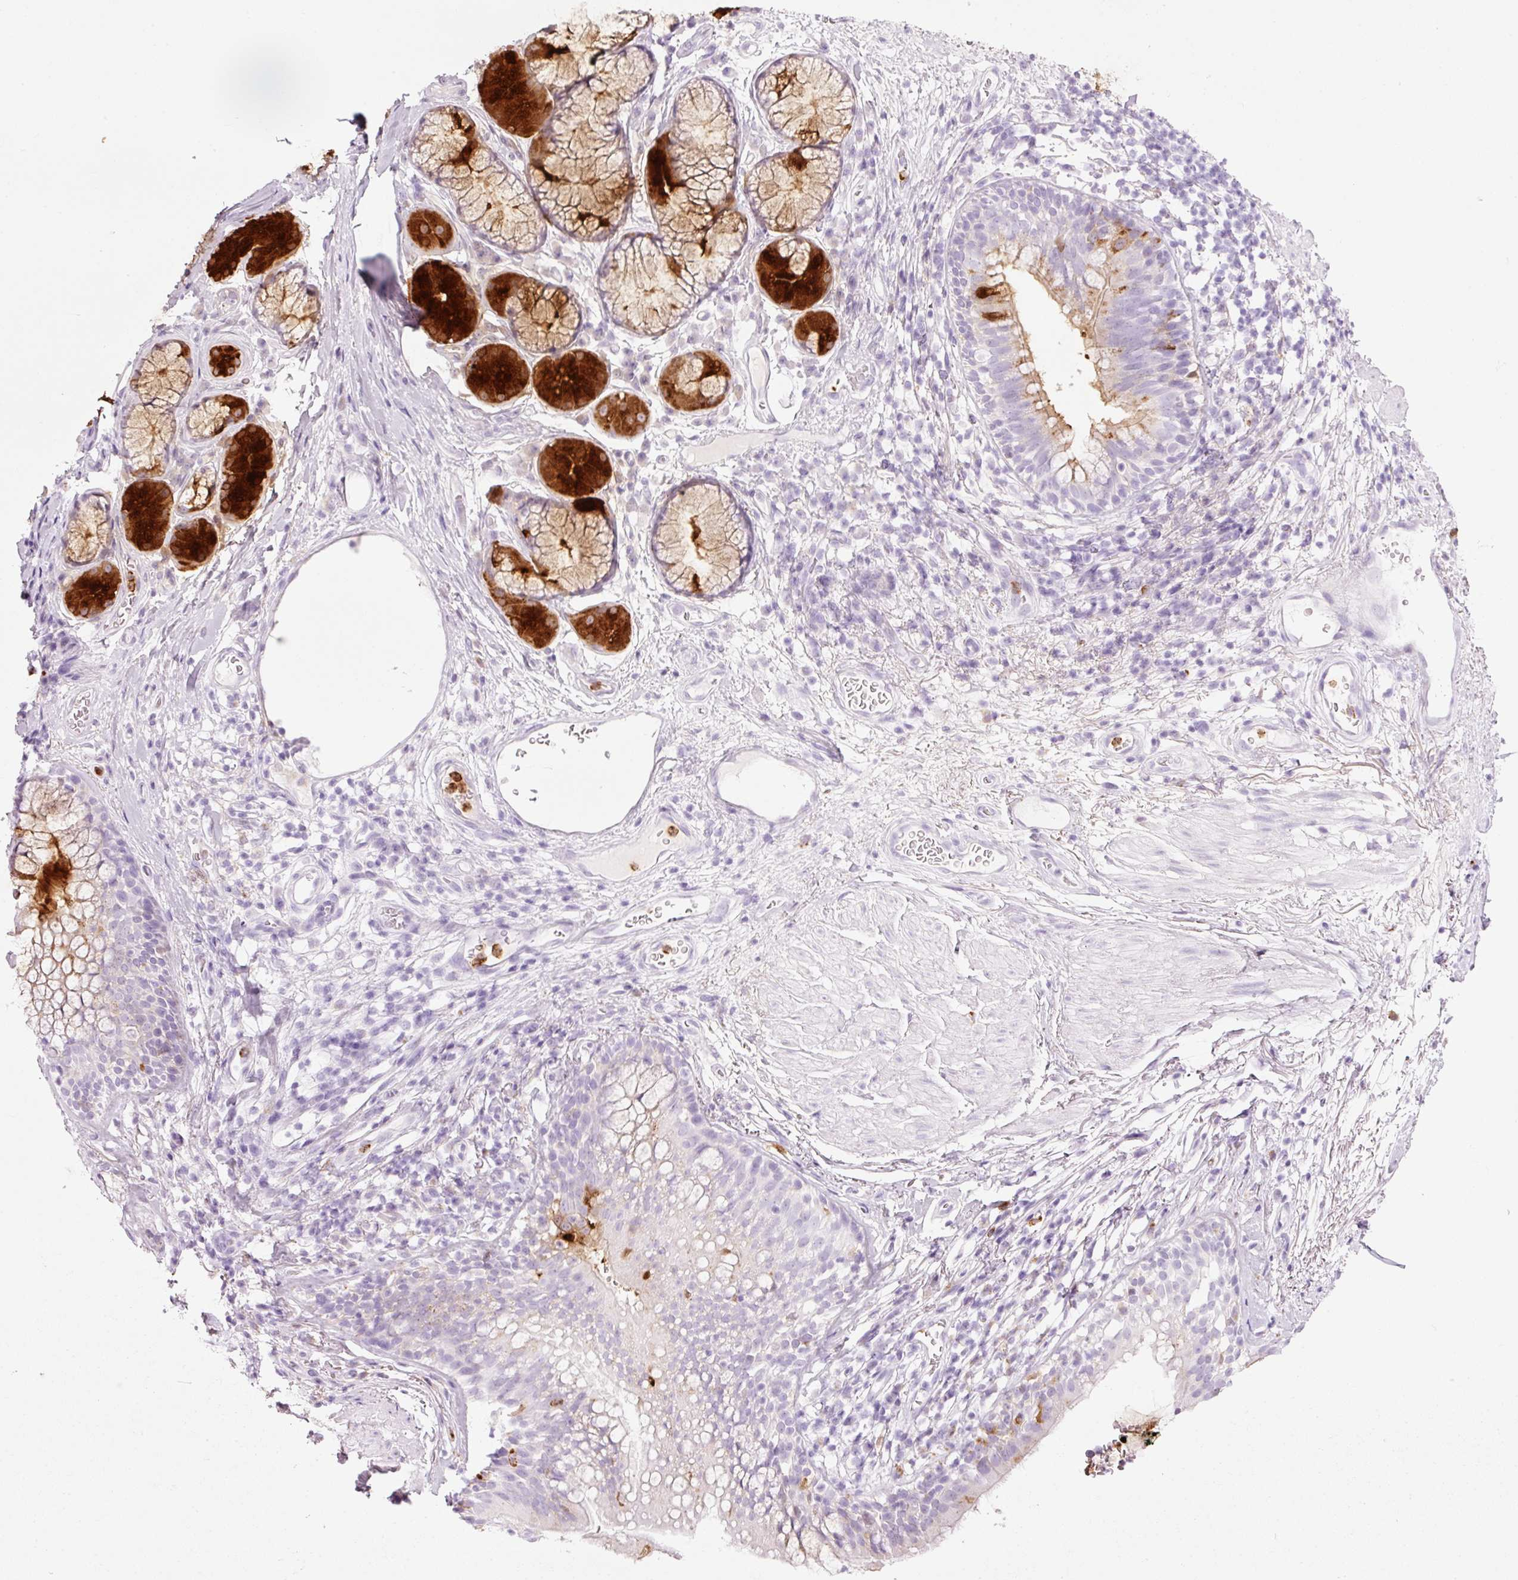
{"staining": {"intensity": "negative", "quantity": "none", "location": "none"}, "tissue": "adipose tissue", "cell_type": "Adipocytes", "image_type": "normal", "snomed": [{"axis": "morphology", "description": "Normal tissue, NOS"}, {"axis": "topography", "description": "Cartilage tissue"}, {"axis": "topography", "description": "Bronchus"}], "caption": "Image shows no significant protein expression in adipocytes of benign adipose tissue. Brightfield microscopy of immunohistochemistry stained with DAB (3,3'-diaminobenzidine) (brown) and hematoxylin (blue), captured at high magnification.", "gene": "LYZ", "patient": {"sex": "male", "age": 58}}